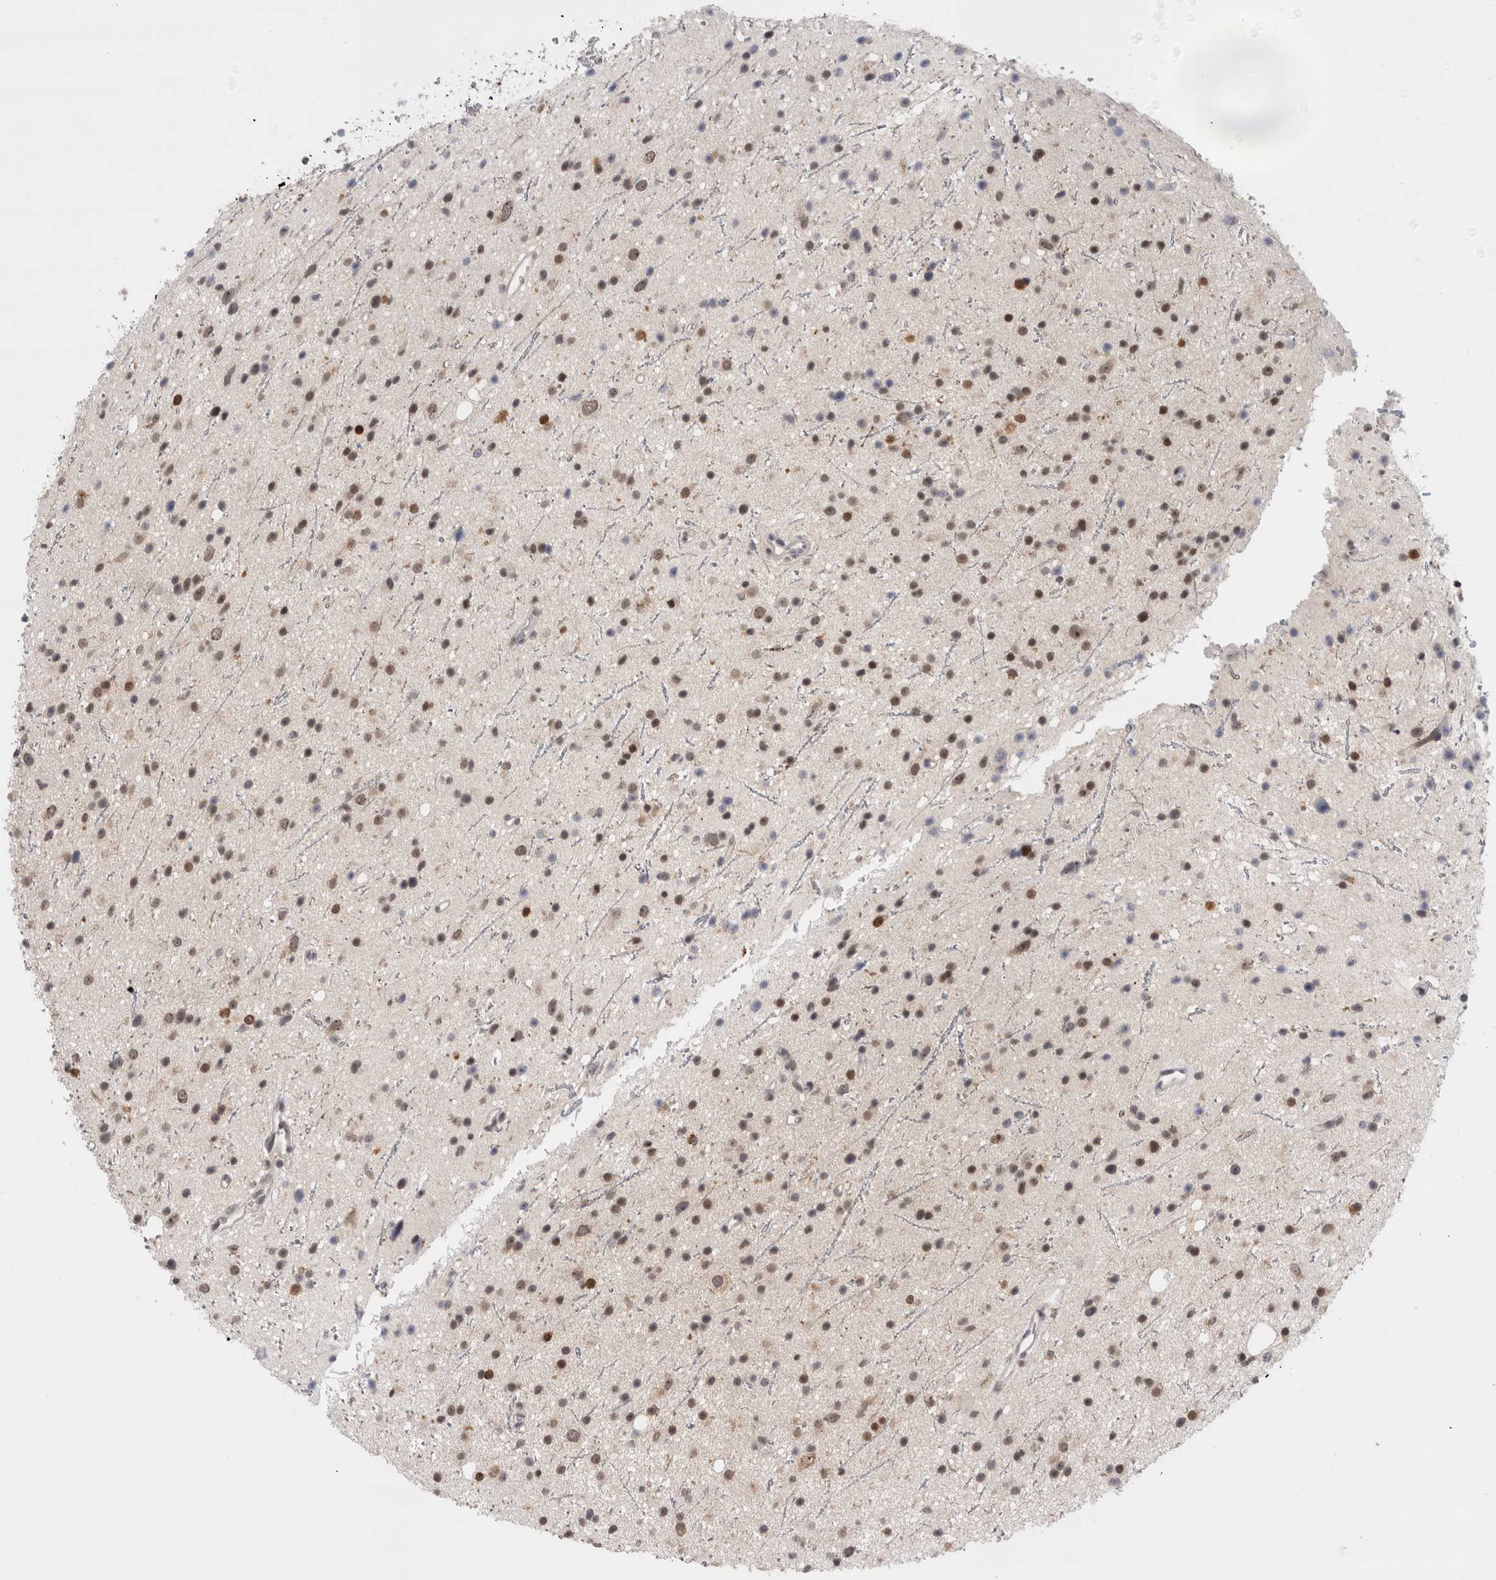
{"staining": {"intensity": "moderate", "quantity": "25%-75%", "location": "nuclear"}, "tissue": "glioma", "cell_type": "Tumor cells", "image_type": "cancer", "snomed": [{"axis": "morphology", "description": "Glioma, malignant, Low grade"}, {"axis": "topography", "description": "Cerebral cortex"}], "caption": "Tumor cells display medium levels of moderate nuclear expression in about 25%-75% of cells in malignant glioma (low-grade). The staining was performed using DAB (3,3'-diaminobenzidine) to visualize the protein expression in brown, while the nuclei were stained in blue with hematoxylin (Magnification: 20x).", "gene": "ZNF521", "patient": {"sex": "female", "age": 39}}